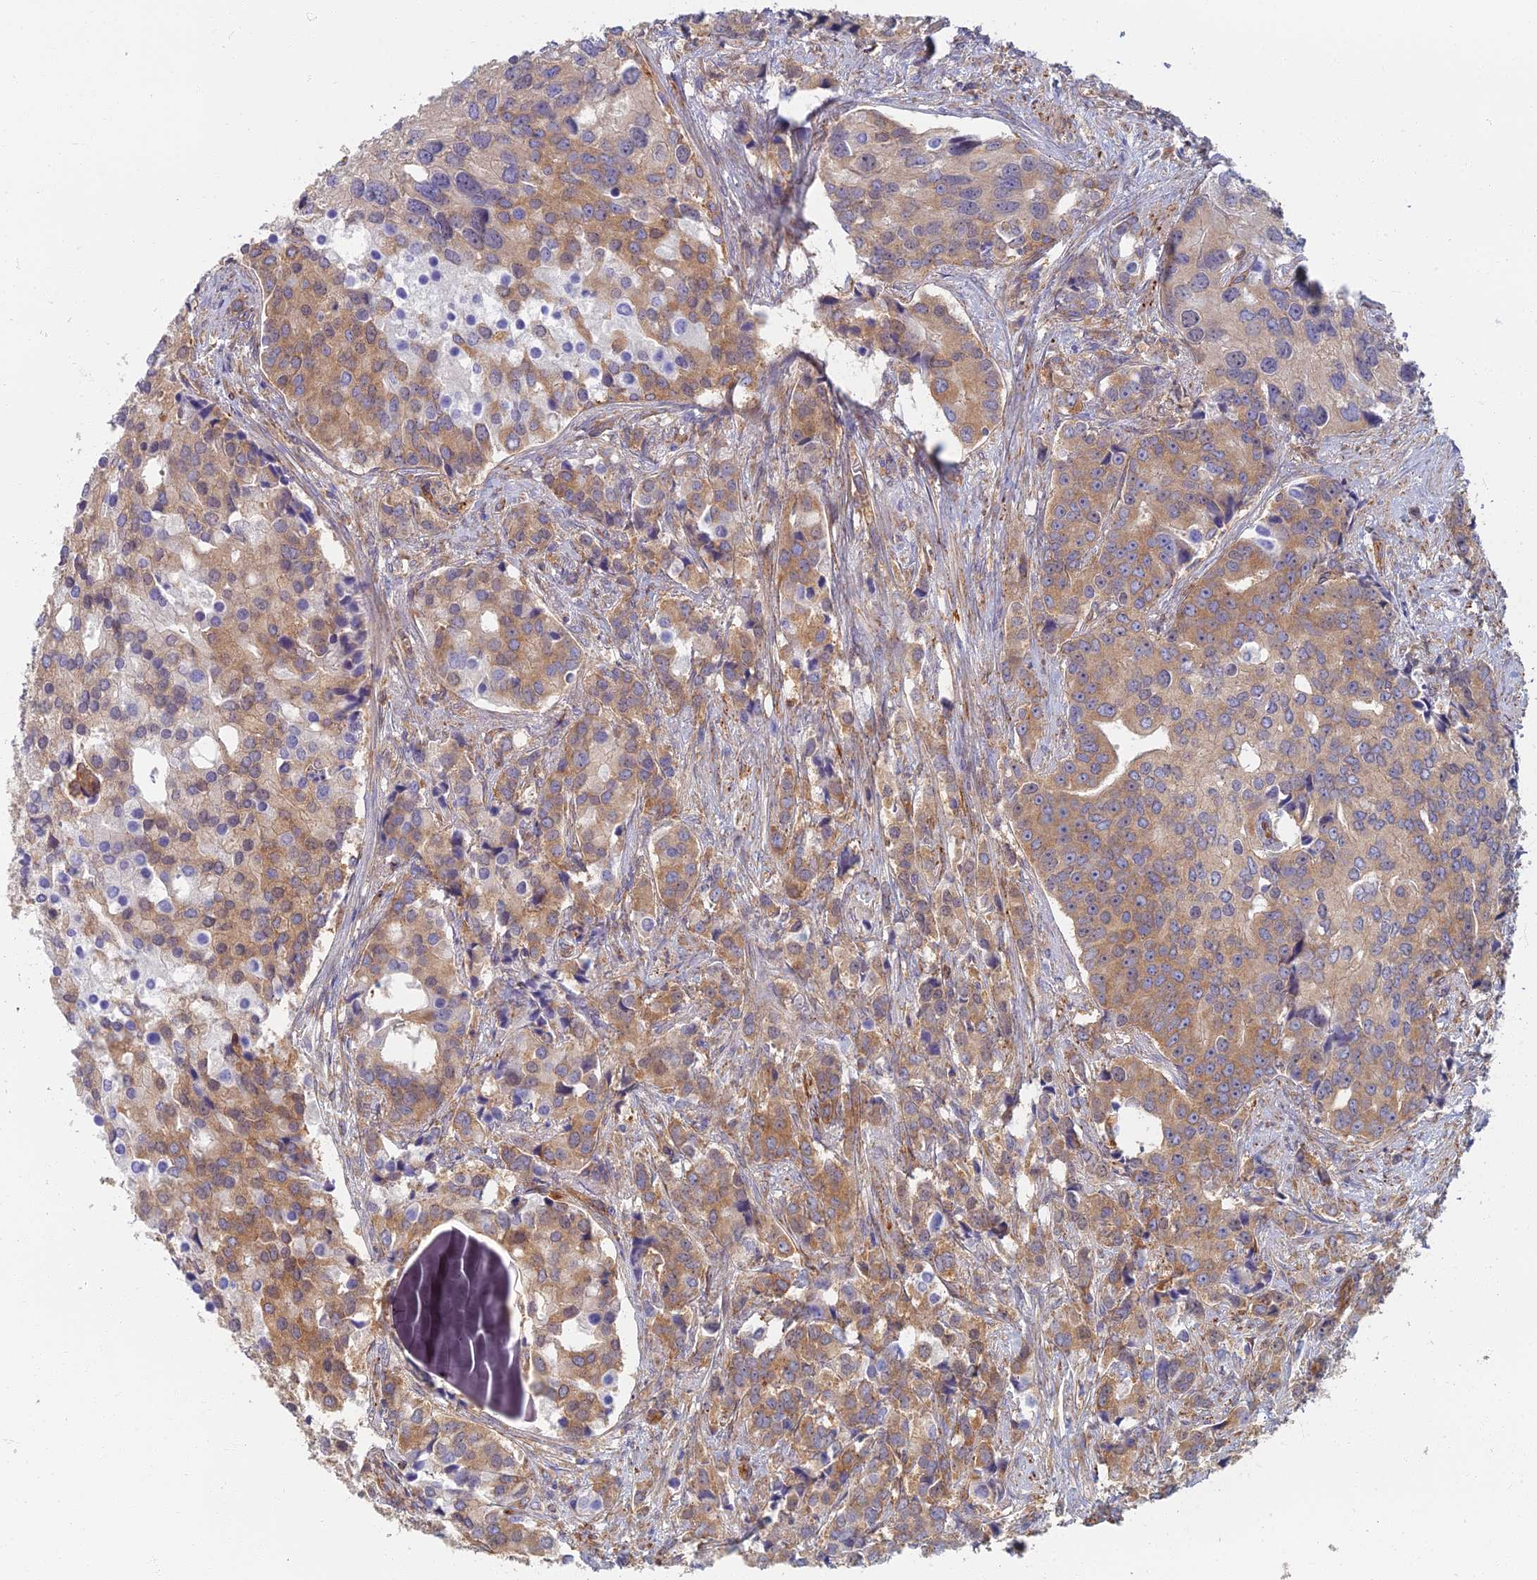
{"staining": {"intensity": "moderate", "quantity": "25%-75%", "location": "cytoplasmic/membranous"}, "tissue": "prostate cancer", "cell_type": "Tumor cells", "image_type": "cancer", "snomed": [{"axis": "morphology", "description": "Adenocarcinoma, High grade"}, {"axis": "topography", "description": "Prostate"}], "caption": "This is an image of IHC staining of prostate adenocarcinoma (high-grade), which shows moderate positivity in the cytoplasmic/membranous of tumor cells.", "gene": "RBSN", "patient": {"sex": "male", "age": 62}}